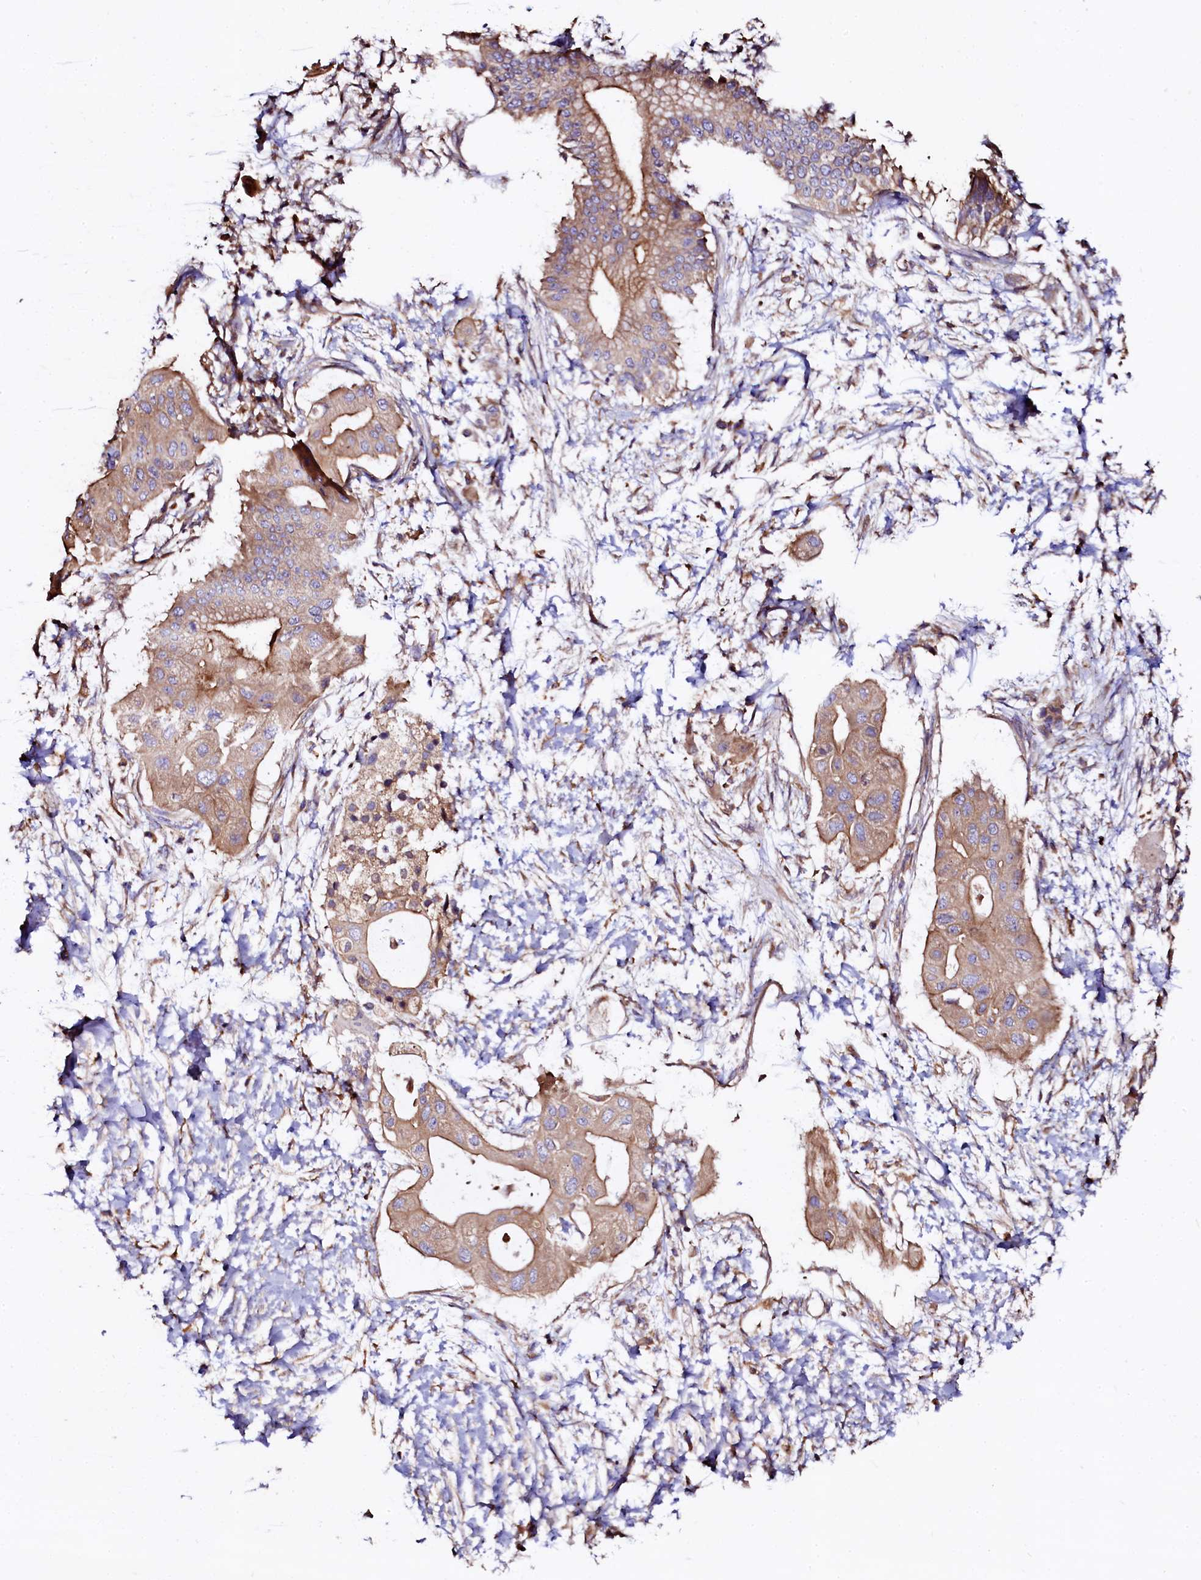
{"staining": {"intensity": "moderate", "quantity": ">75%", "location": "cytoplasmic/membranous"}, "tissue": "pancreatic cancer", "cell_type": "Tumor cells", "image_type": "cancer", "snomed": [{"axis": "morphology", "description": "Adenocarcinoma, NOS"}, {"axis": "topography", "description": "Pancreas"}], "caption": "A brown stain labels moderate cytoplasmic/membranous expression of a protein in pancreatic cancer tumor cells. (DAB (3,3'-diaminobenzidine) = brown stain, brightfield microscopy at high magnification).", "gene": "APPL2", "patient": {"sex": "male", "age": 68}}